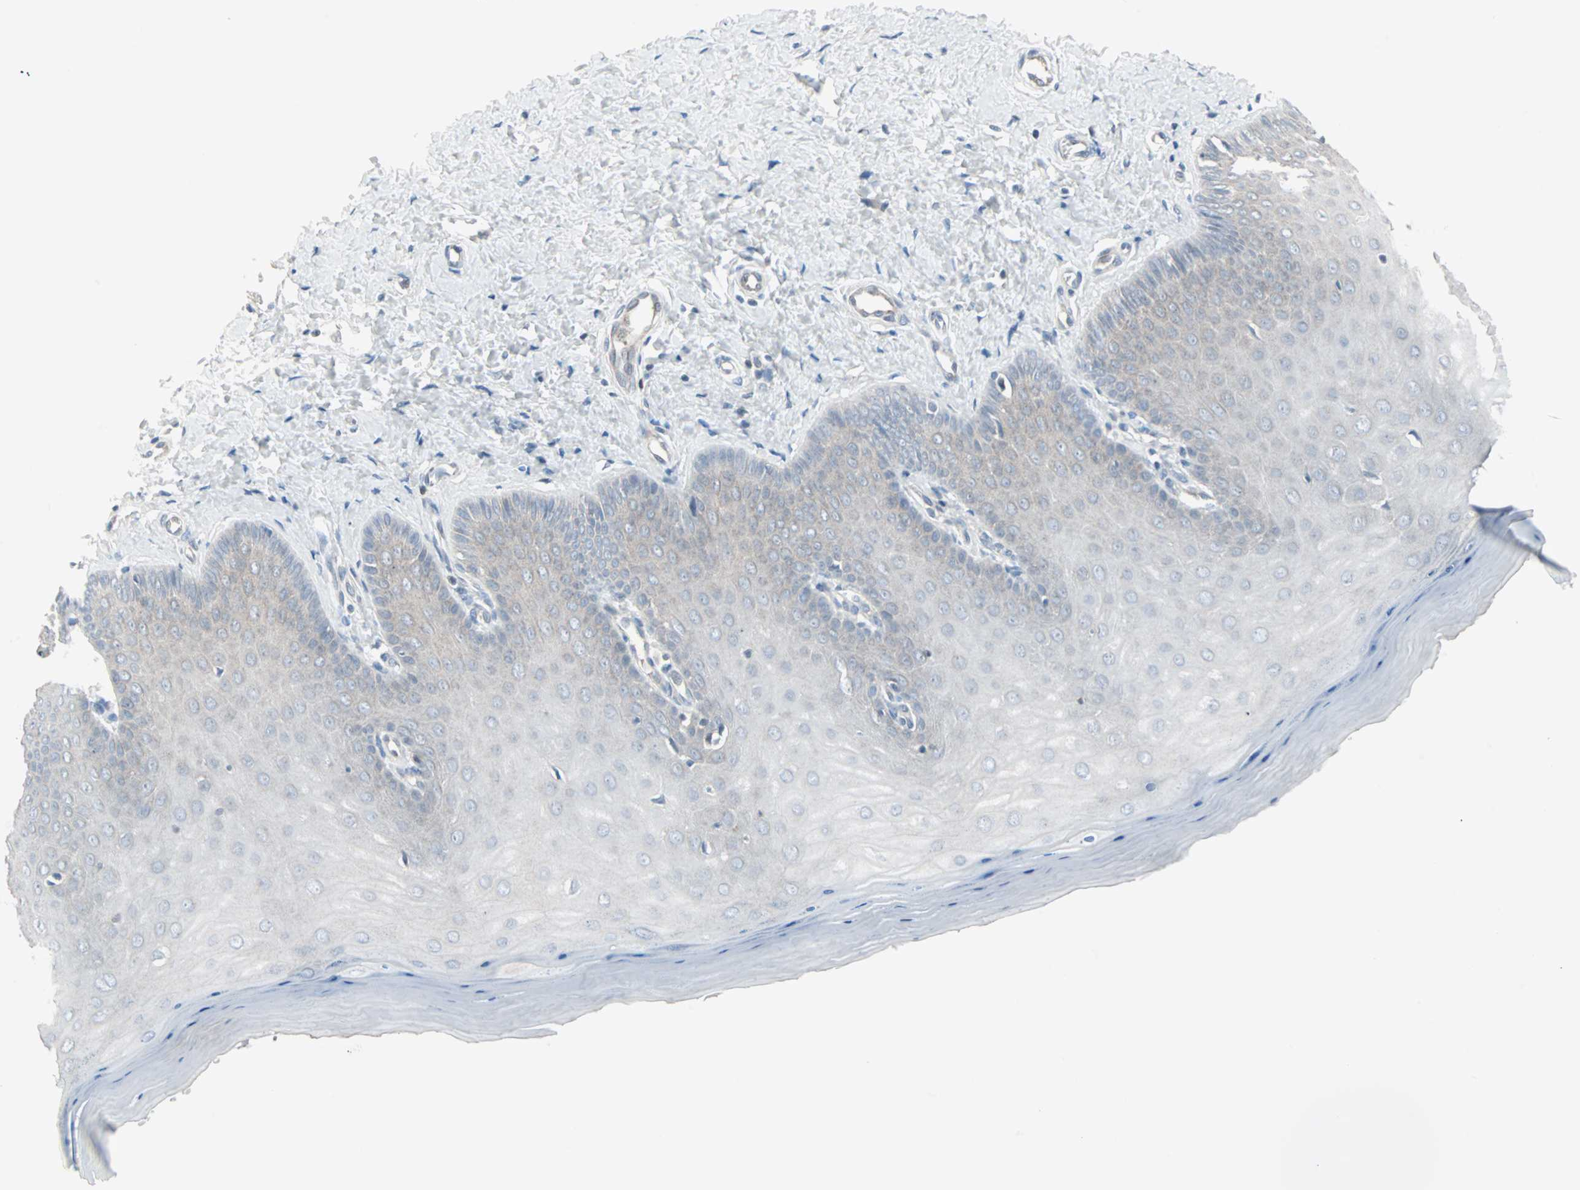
{"staining": {"intensity": "negative", "quantity": "none", "location": "none"}, "tissue": "cervix", "cell_type": "Squamous epithelial cells", "image_type": "normal", "snomed": [{"axis": "morphology", "description": "Normal tissue, NOS"}, {"axis": "topography", "description": "Cervix"}], "caption": "Immunohistochemistry of normal human cervix exhibits no expression in squamous epithelial cells.", "gene": "CASP3", "patient": {"sex": "female", "age": 55}}